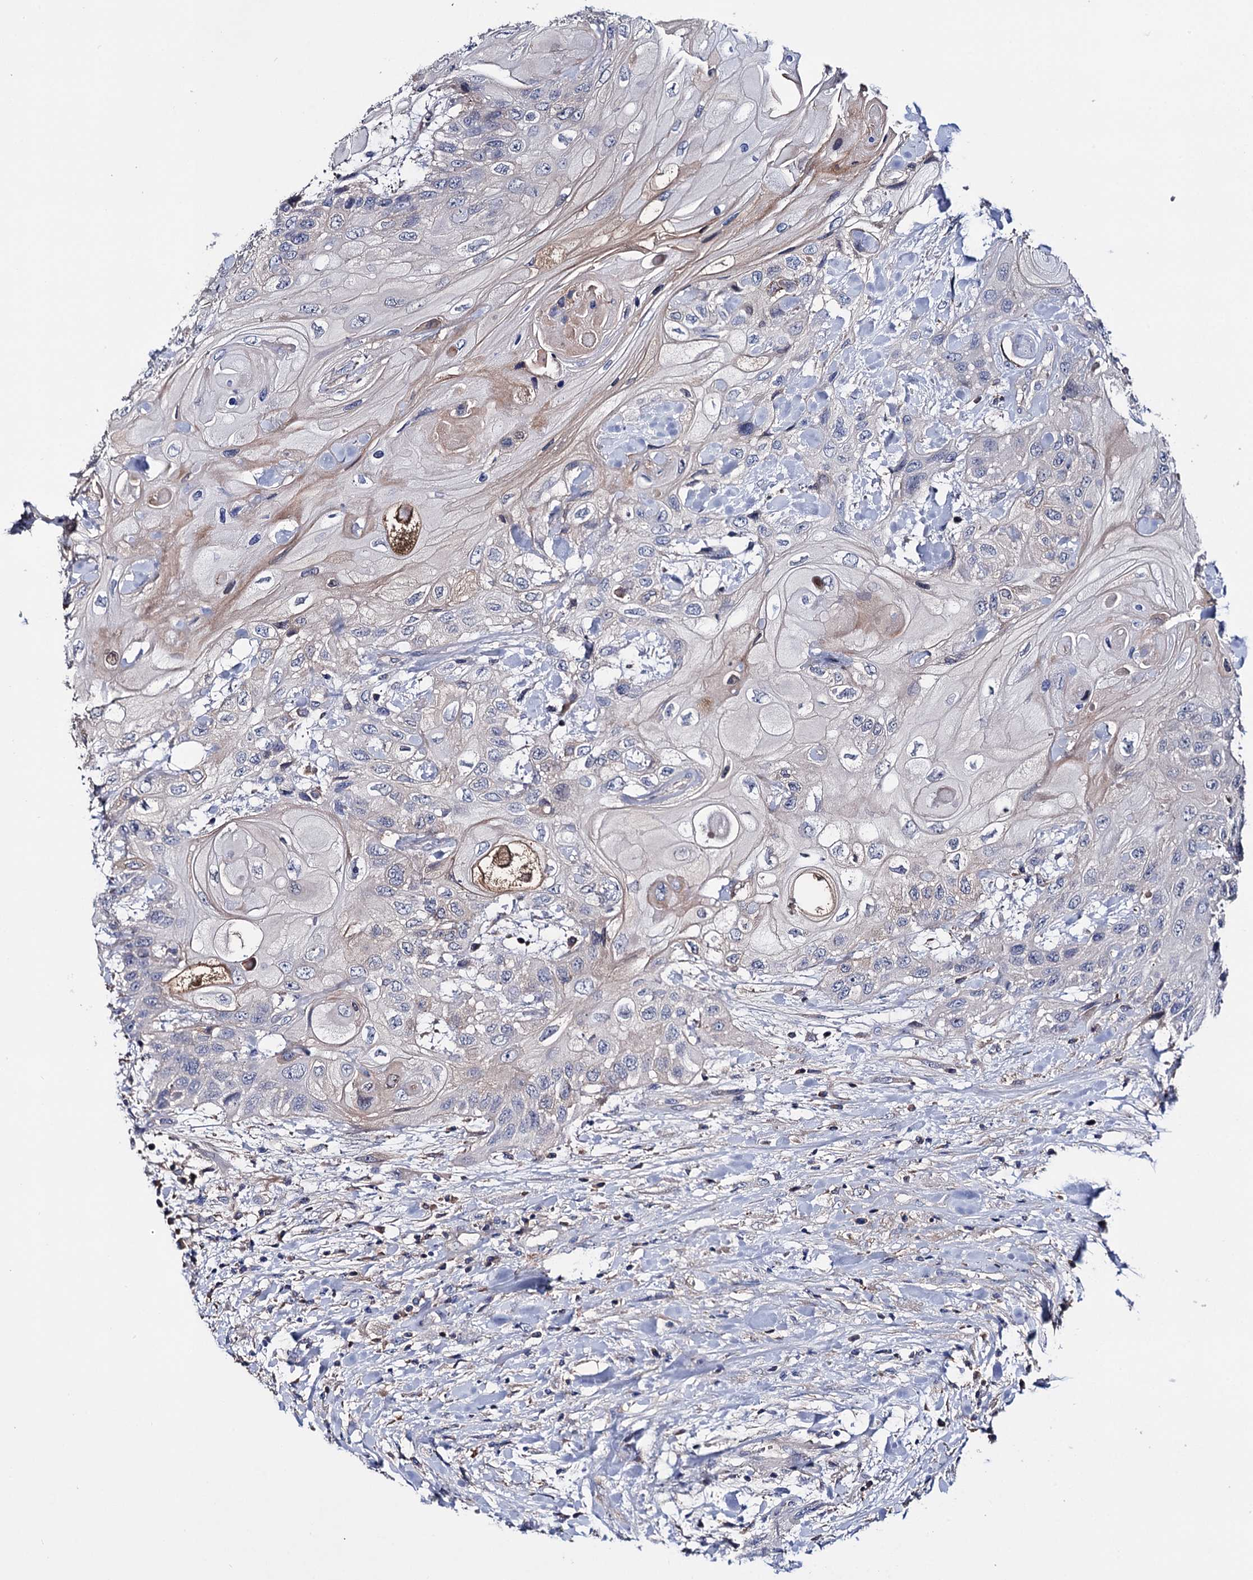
{"staining": {"intensity": "negative", "quantity": "none", "location": "none"}, "tissue": "head and neck cancer", "cell_type": "Tumor cells", "image_type": "cancer", "snomed": [{"axis": "morphology", "description": "Squamous cell carcinoma, NOS"}, {"axis": "topography", "description": "Head-Neck"}], "caption": "An IHC photomicrograph of head and neck cancer (squamous cell carcinoma) is shown. There is no staining in tumor cells of head and neck cancer (squamous cell carcinoma).", "gene": "PPP1R32", "patient": {"sex": "female", "age": 43}}